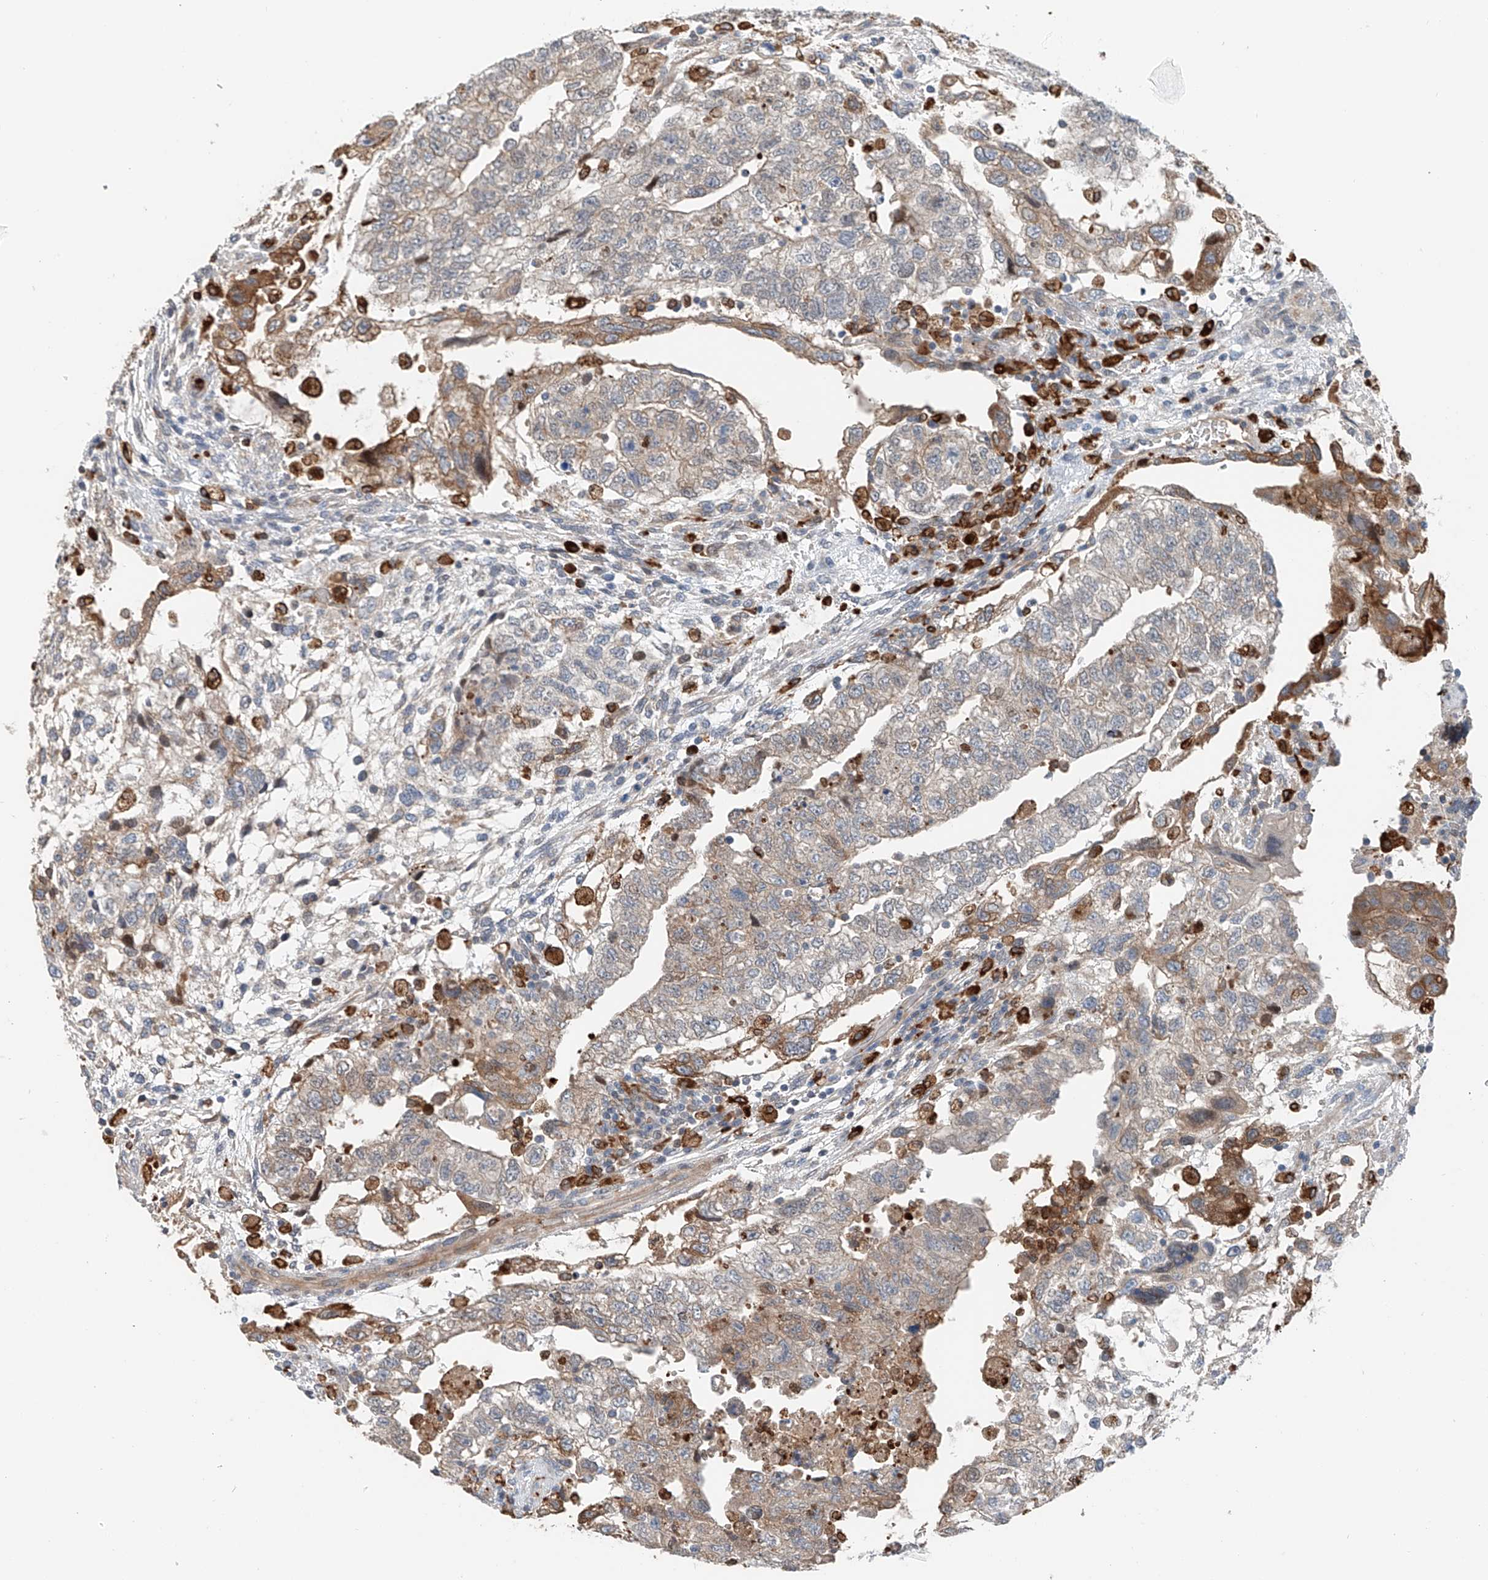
{"staining": {"intensity": "moderate", "quantity": "25%-75%", "location": "cytoplasmic/membranous"}, "tissue": "testis cancer", "cell_type": "Tumor cells", "image_type": "cancer", "snomed": [{"axis": "morphology", "description": "Carcinoma, Embryonal, NOS"}, {"axis": "topography", "description": "Testis"}], "caption": "This photomicrograph demonstrates IHC staining of testis cancer (embryonal carcinoma), with medium moderate cytoplasmic/membranous expression in approximately 25%-75% of tumor cells.", "gene": "TBXAS1", "patient": {"sex": "male", "age": 36}}